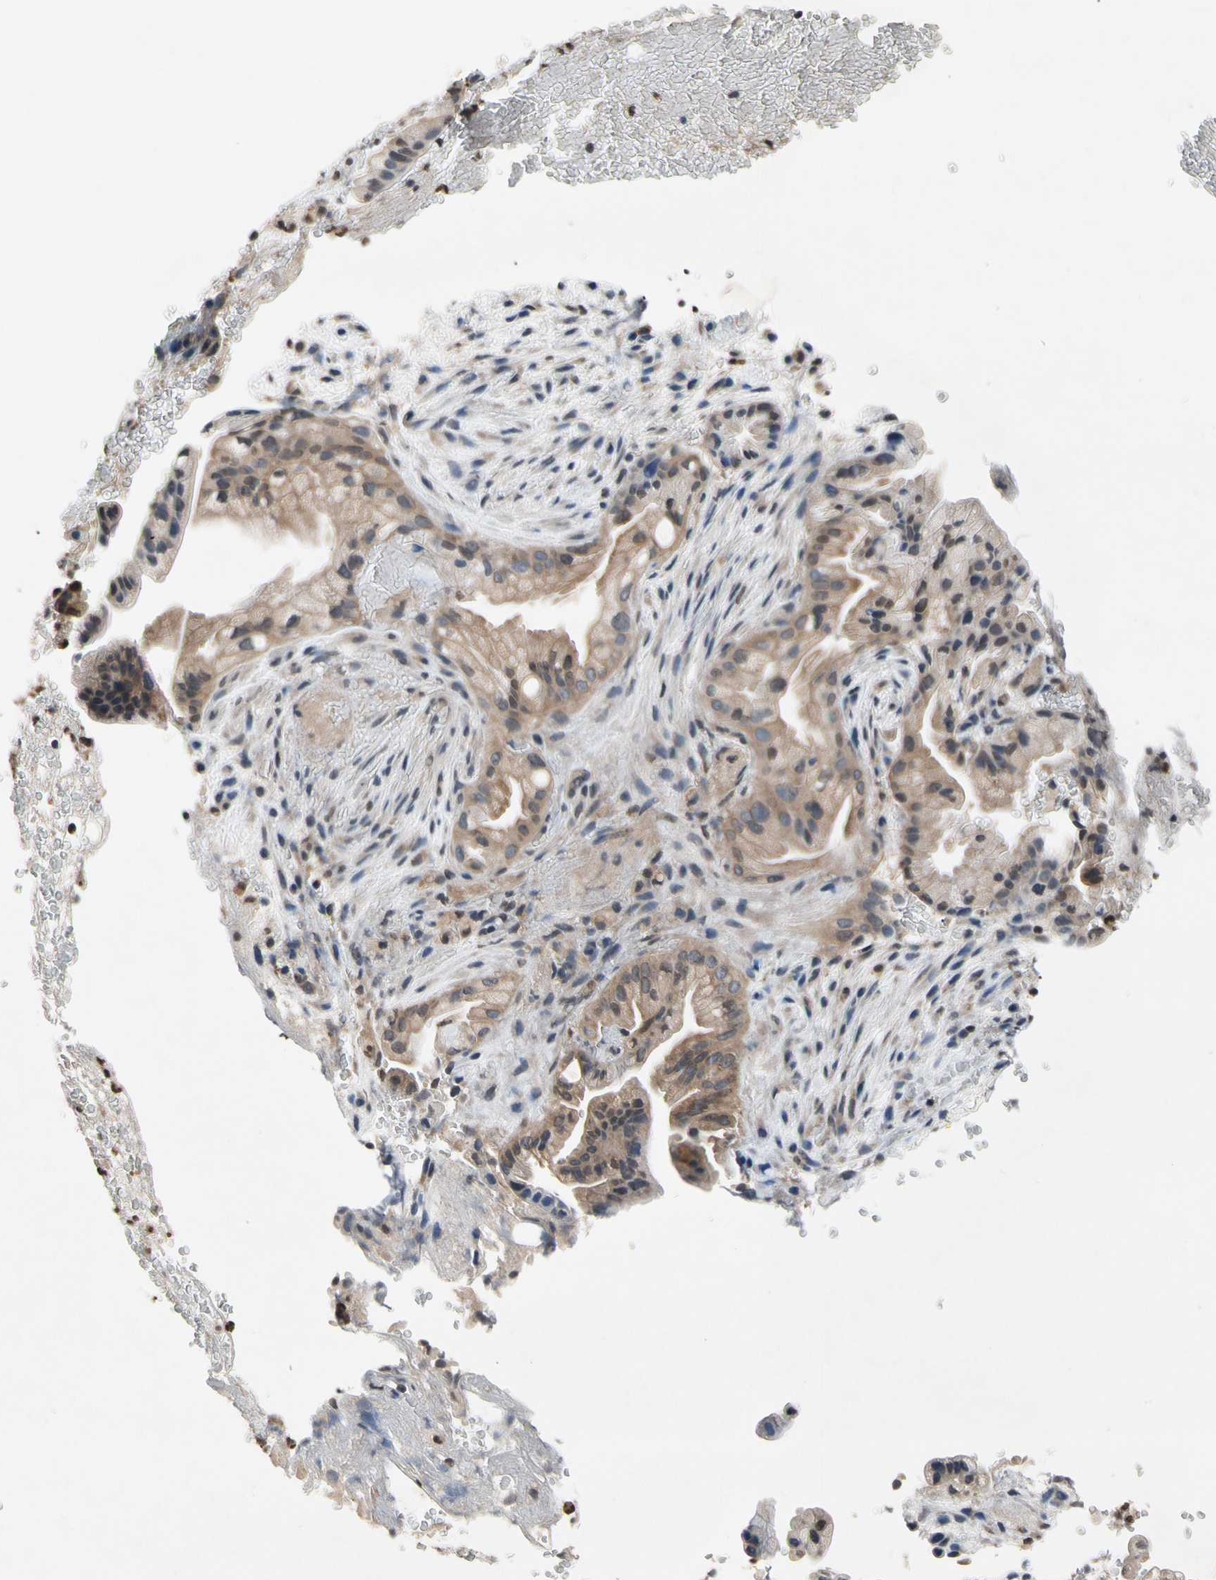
{"staining": {"intensity": "moderate", "quantity": ">75%", "location": "cytoplasmic/membranous"}, "tissue": "liver cancer", "cell_type": "Tumor cells", "image_type": "cancer", "snomed": [{"axis": "morphology", "description": "Cholangiocarcinoma"}, {"axis": "topography", "description": "Liver"}], "caption": "Immunohistochemistry (IHC) of cholangiocarcinoma (liver) displays medium levels of moderate cytoplasmic/membranous positivity in approximately >75% of tumor cells.", "gene": "GCLC", "patient": {"sex": "female", "age": 68}}